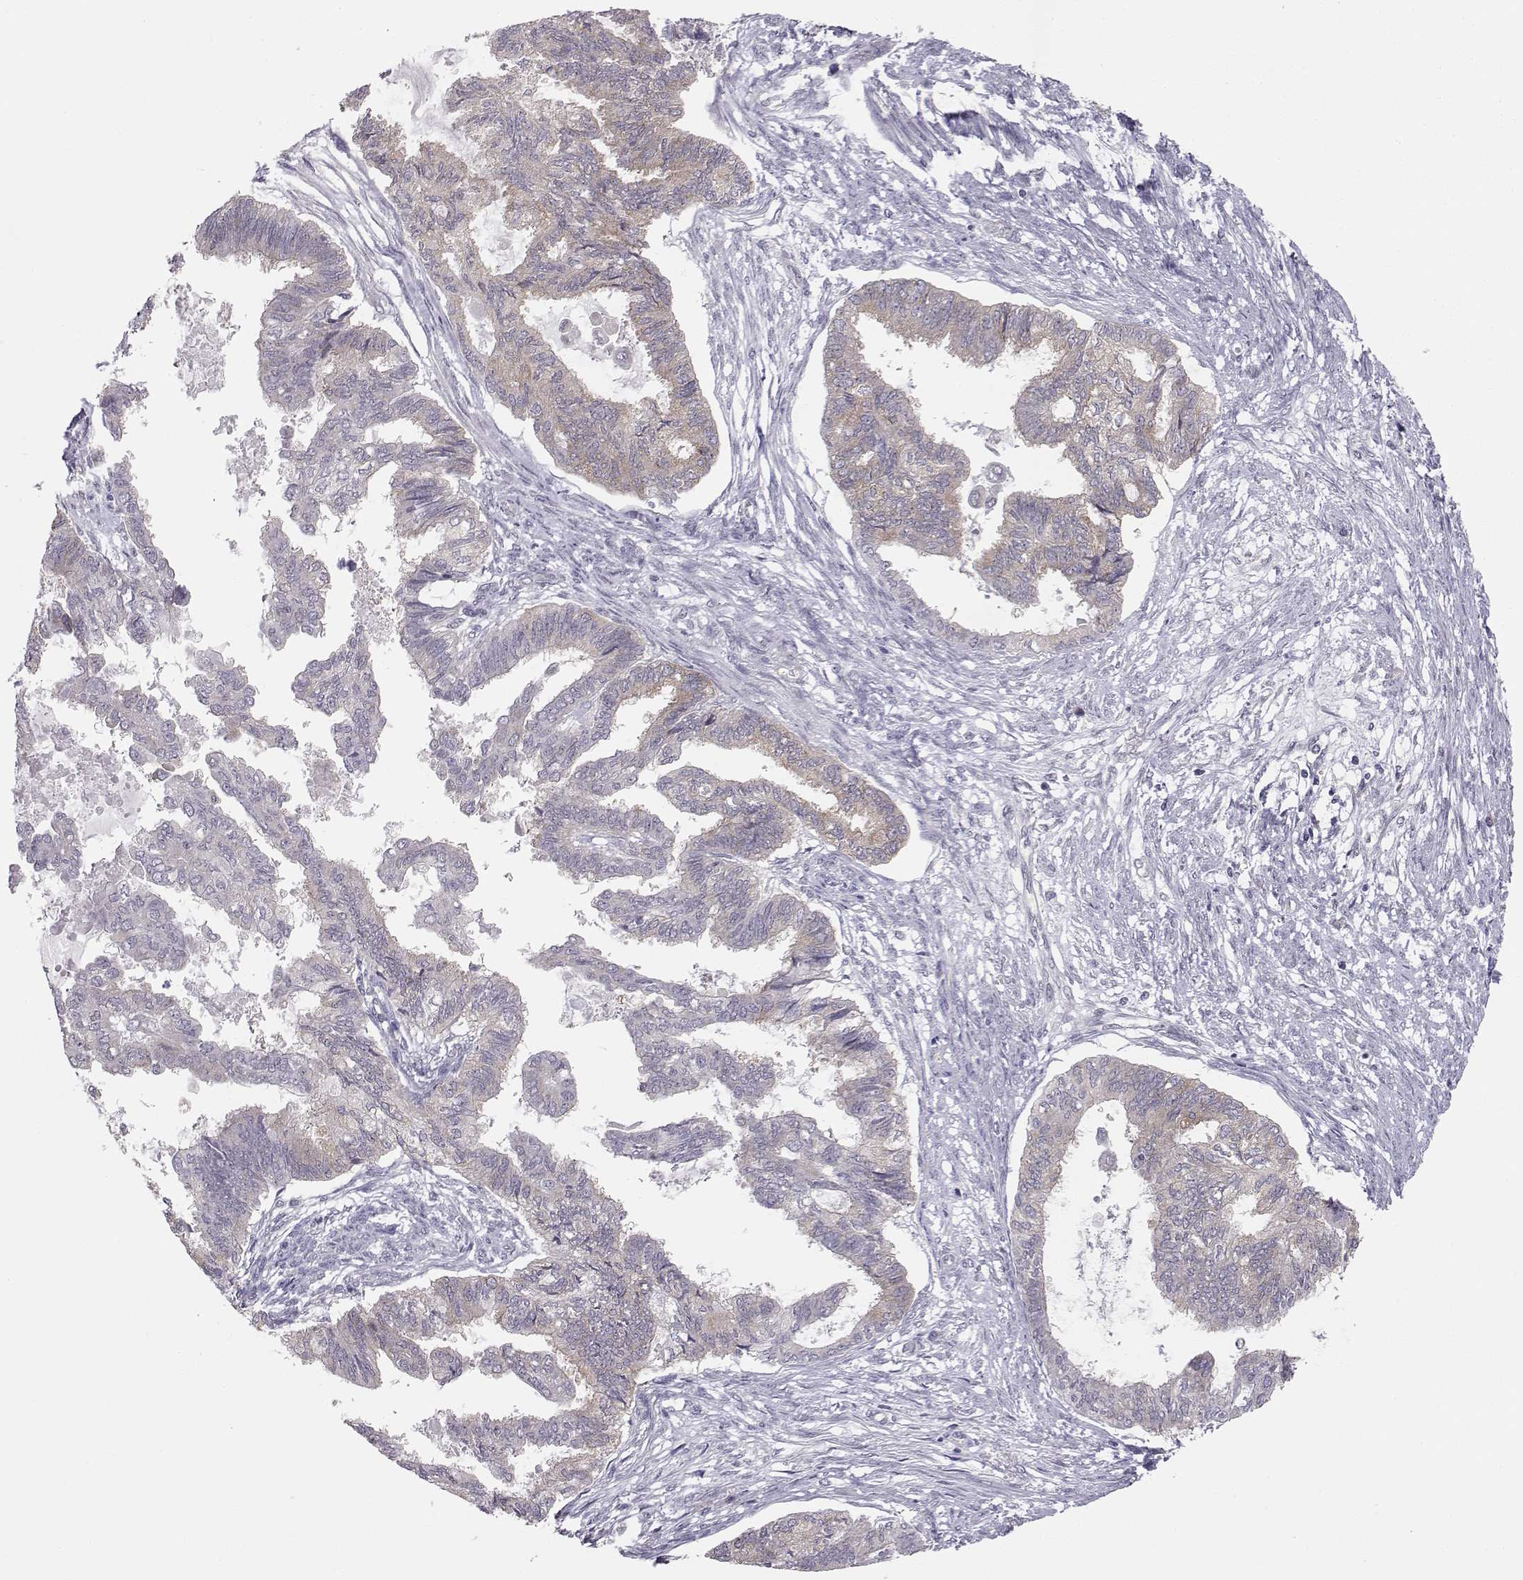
{"staining": {"intensity": "weak", "quantity": ">75%", "location": "cytoplasmic/membranous"}, "tissue": "endometrial cancer", "cell_type": "Tumor cells", "image_type": "cancer", "snomed": [{"axis": "morphology", "description": "Adenocarcinoma, NOS"}, {"axis": "topography", "description": "Endometrium"}], "caption": "Endometrial cancer was stained to show a protein in brown. There is low levels of weak cytoplasmic/membranous staining in about >75% of tumor cells.", "gene": "KIF13B", "patient": {"sex": "female", "age": 86}}